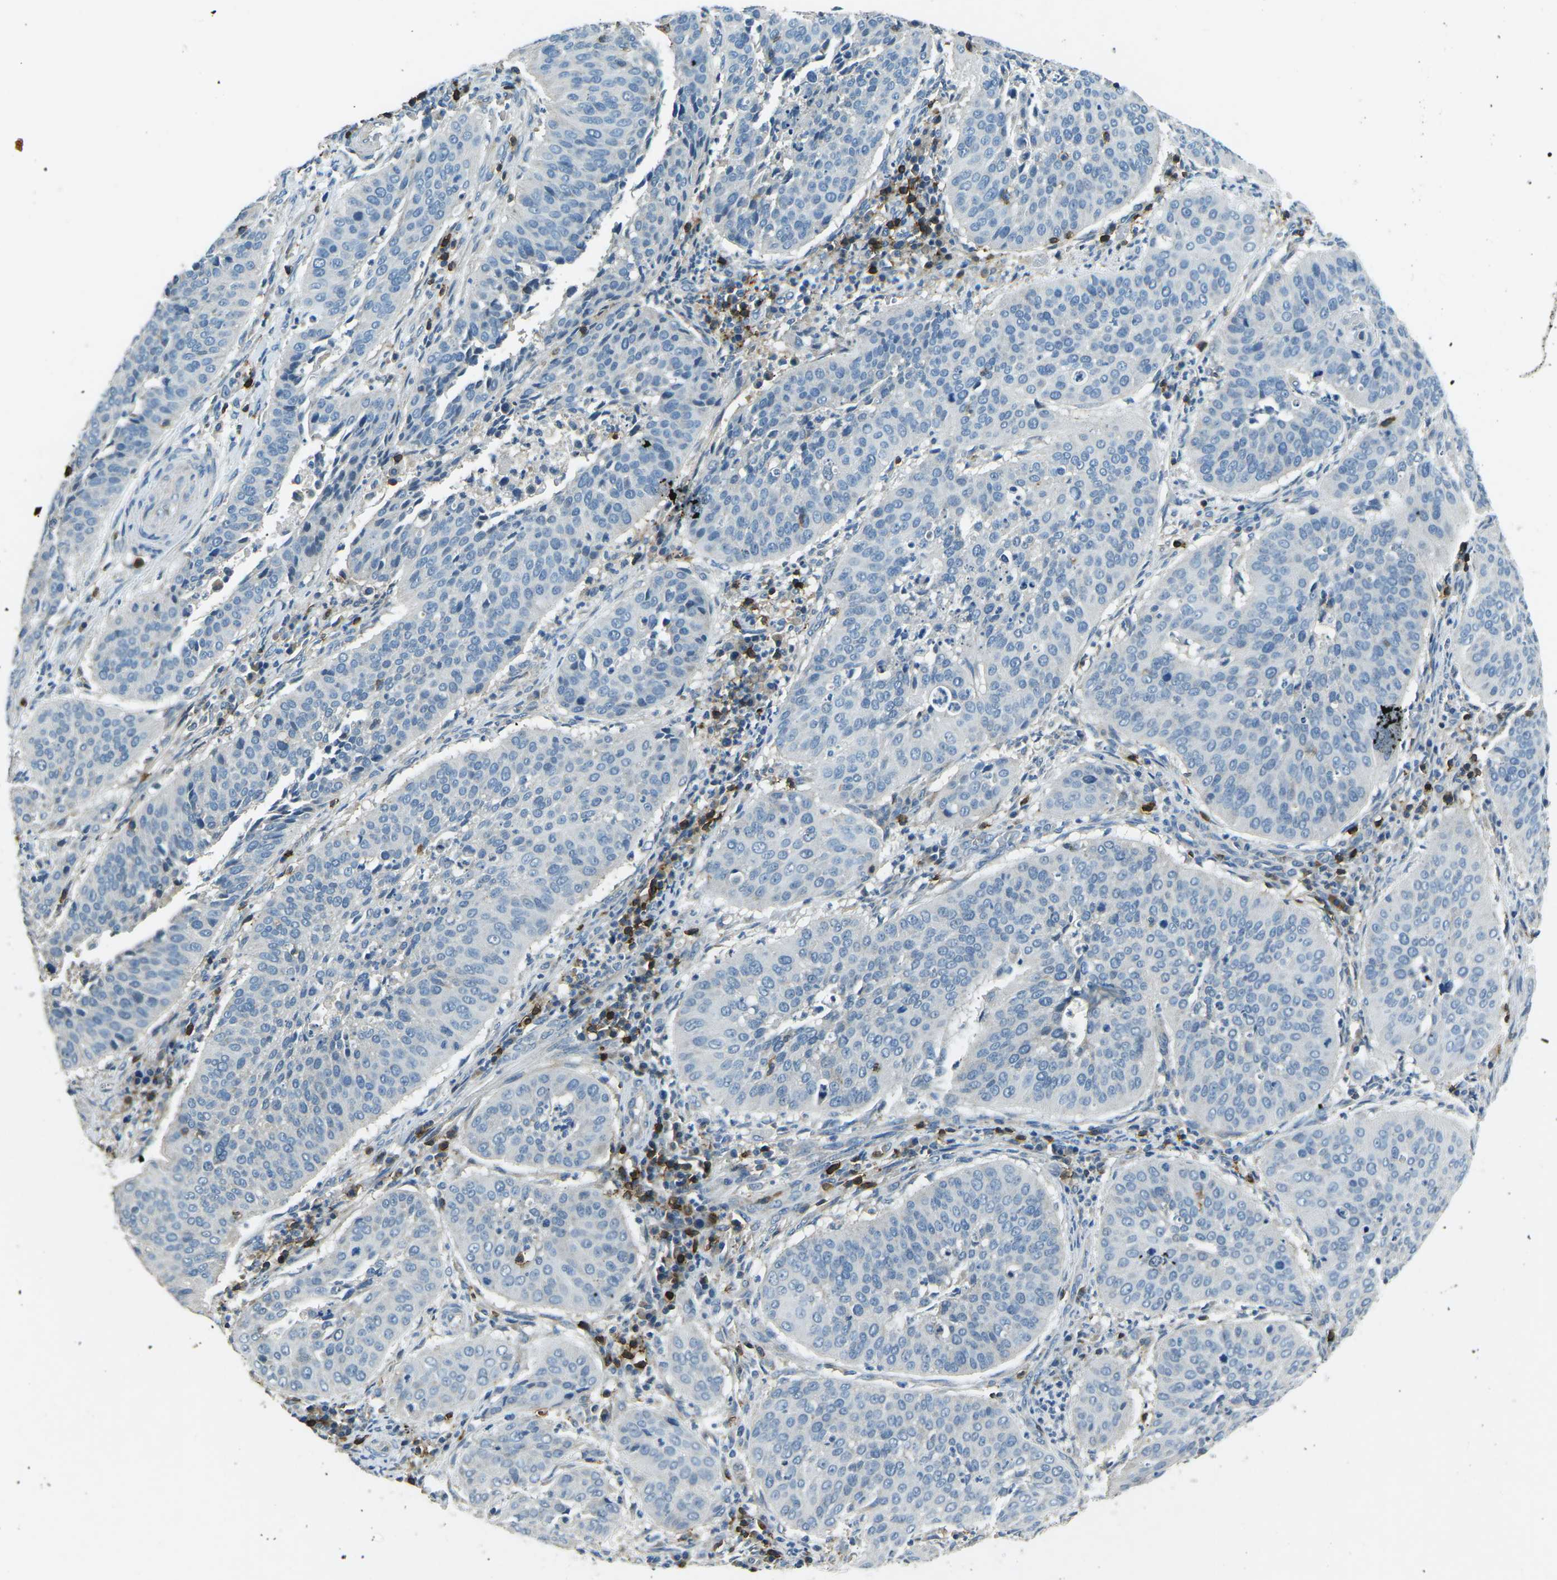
{"staining": {"intensity": "negative", "quantity": "none", "location": "none"}, "tissue": "cervical cancer", "cell_type": "Tumor cells", "image_type": "cancer", "snomed": [{"axis": "morphology", "description": "Normal tissue, NOS"}, {"axis": "morphology", "description": "Squamous cell carcinoma, NOS"}, {"axis": "topography", "description": "Cervix"}], "caption": "High power microscopy micrograph of an immunohistochemistry image of cervical cancer (squamous cell carcinoma), revealing no significant positivity in tumor cells.", "gene": "CD6", "patient": {"sex": "female", "age": 39}}